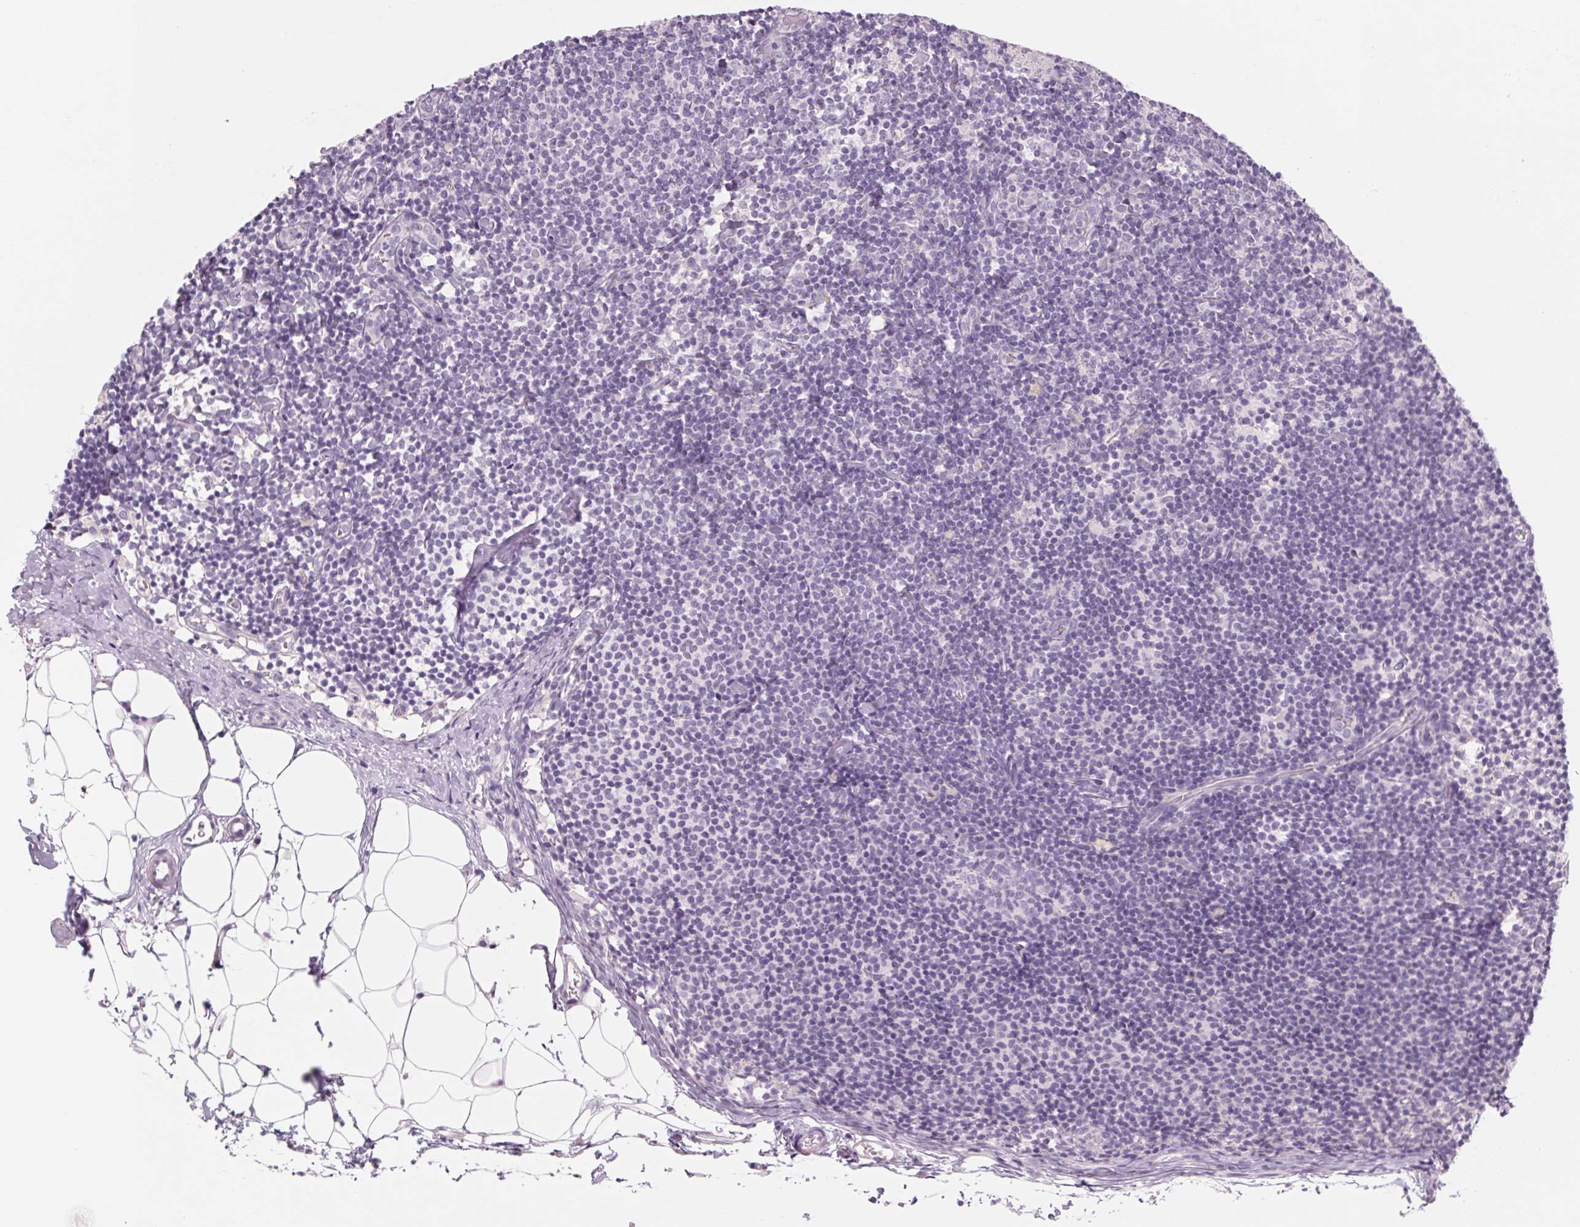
{"staining": {"intensity": "negative", "quantity": "none", "location": "none"}, "tissue": "lymph node", "cell_type": "Germinal center cells", "image_type": "normal", "snomed": [{"axis": "morphology", "description": "Normal tissue, NOS"}, {"axis": "topography", "description": "Lymph node"}], "caption": "Lymph node stained for a protein using immunohistochemistry (IHC) demonstrates no expression germinal center cells.", "gene": "POU1F1", "patient": {"sex": "female", "age": 41}}